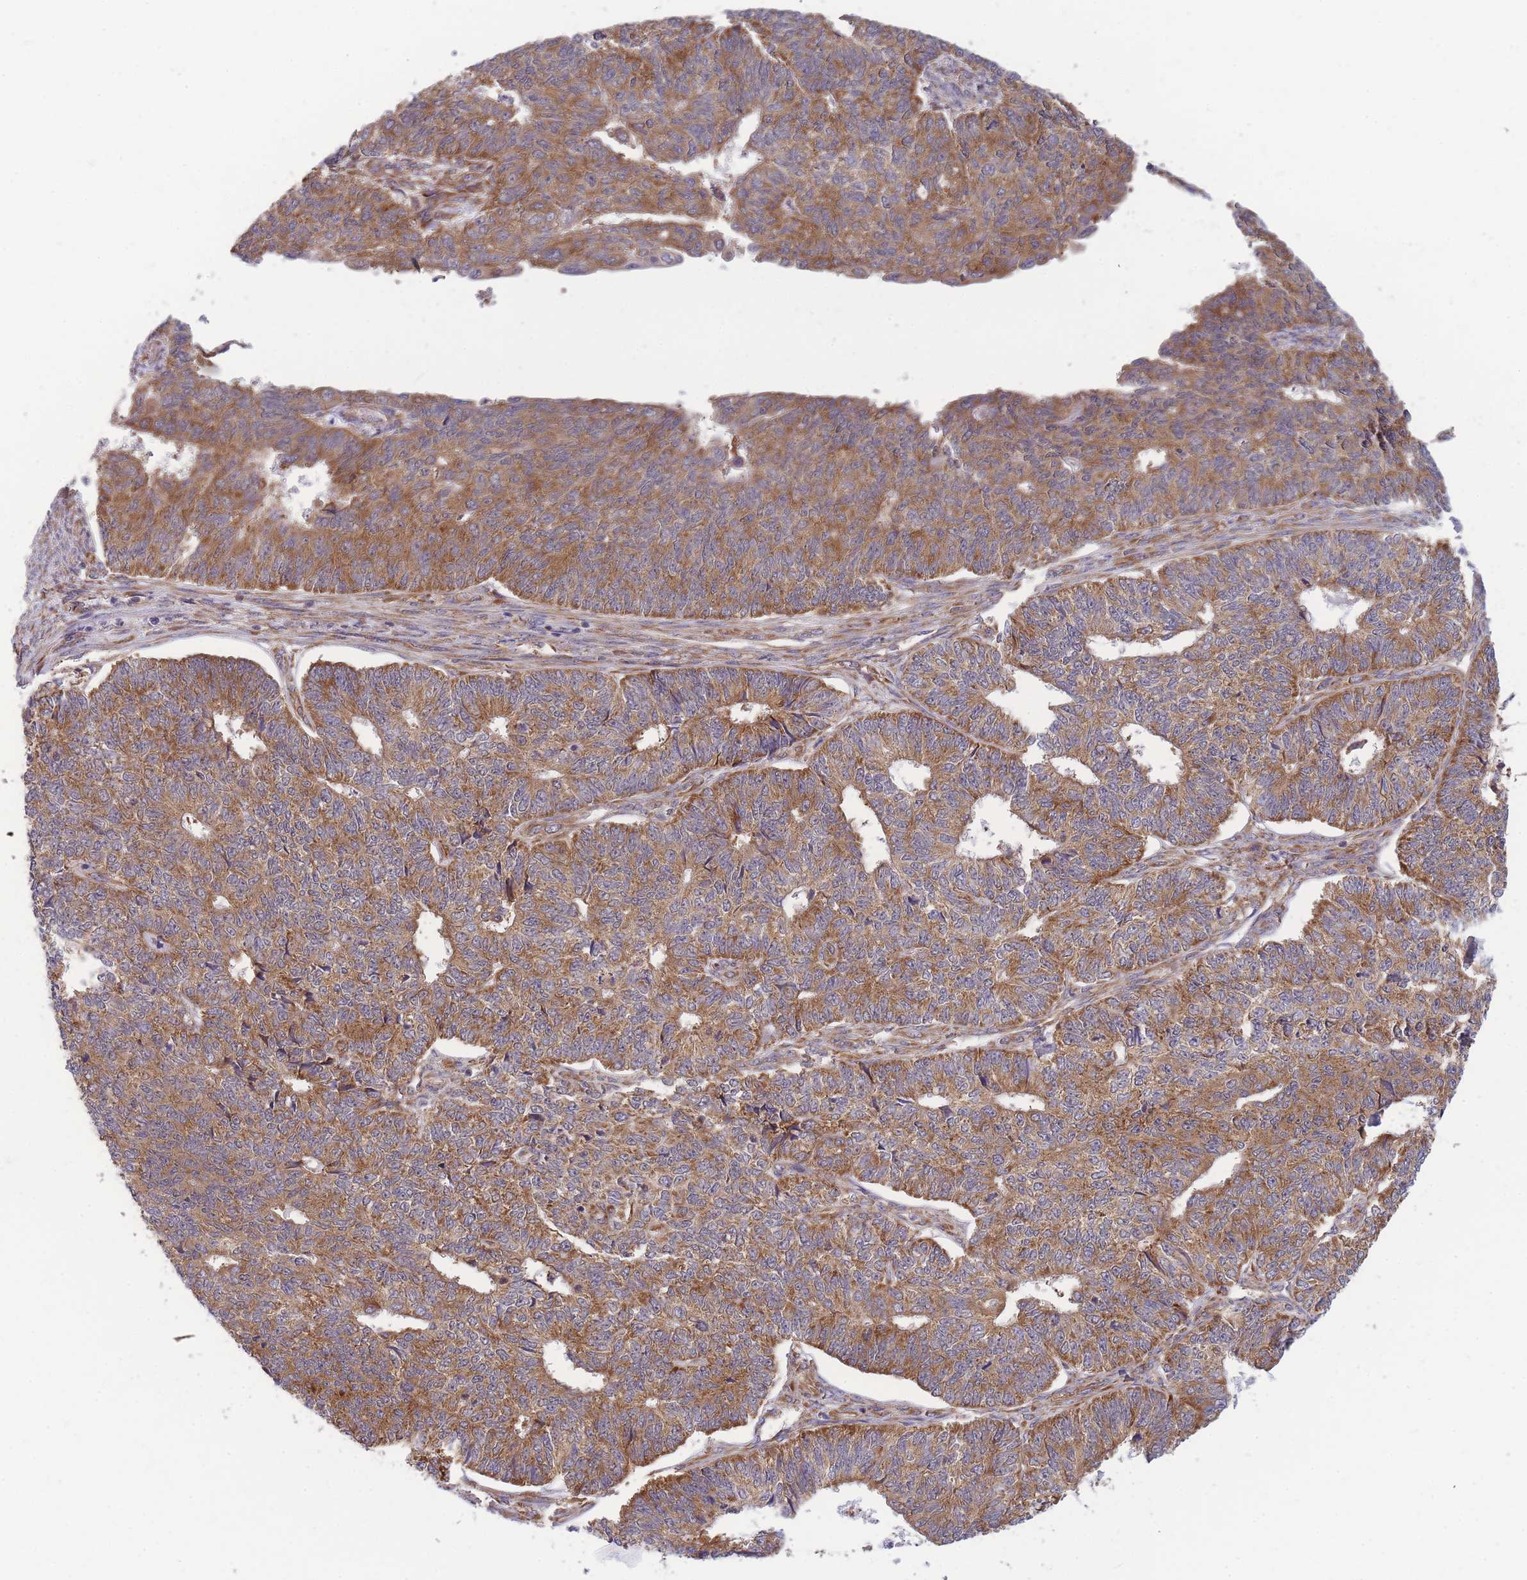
{"staining": {"intensity": "moderate", "quantity": ">75%", "location": "cytoplasmic/membranous"}, "tissue": "endometrial cancer", "cell_type": "Tumor cells", "image_type": "cancer", "snomed": [{"axis": "morphology", "description": "Adenocarcinoma, NOS"}, {"axis": "topography", "description": "Endometrium"}], "caption": "Endometrial cancer stained with immunohistochemistry reveals moderate cytoplasmic/membranous staining in about >75% of tumor cells.", "gene": "MRPL23", "patient": {"sex": "female", "age": 32}}